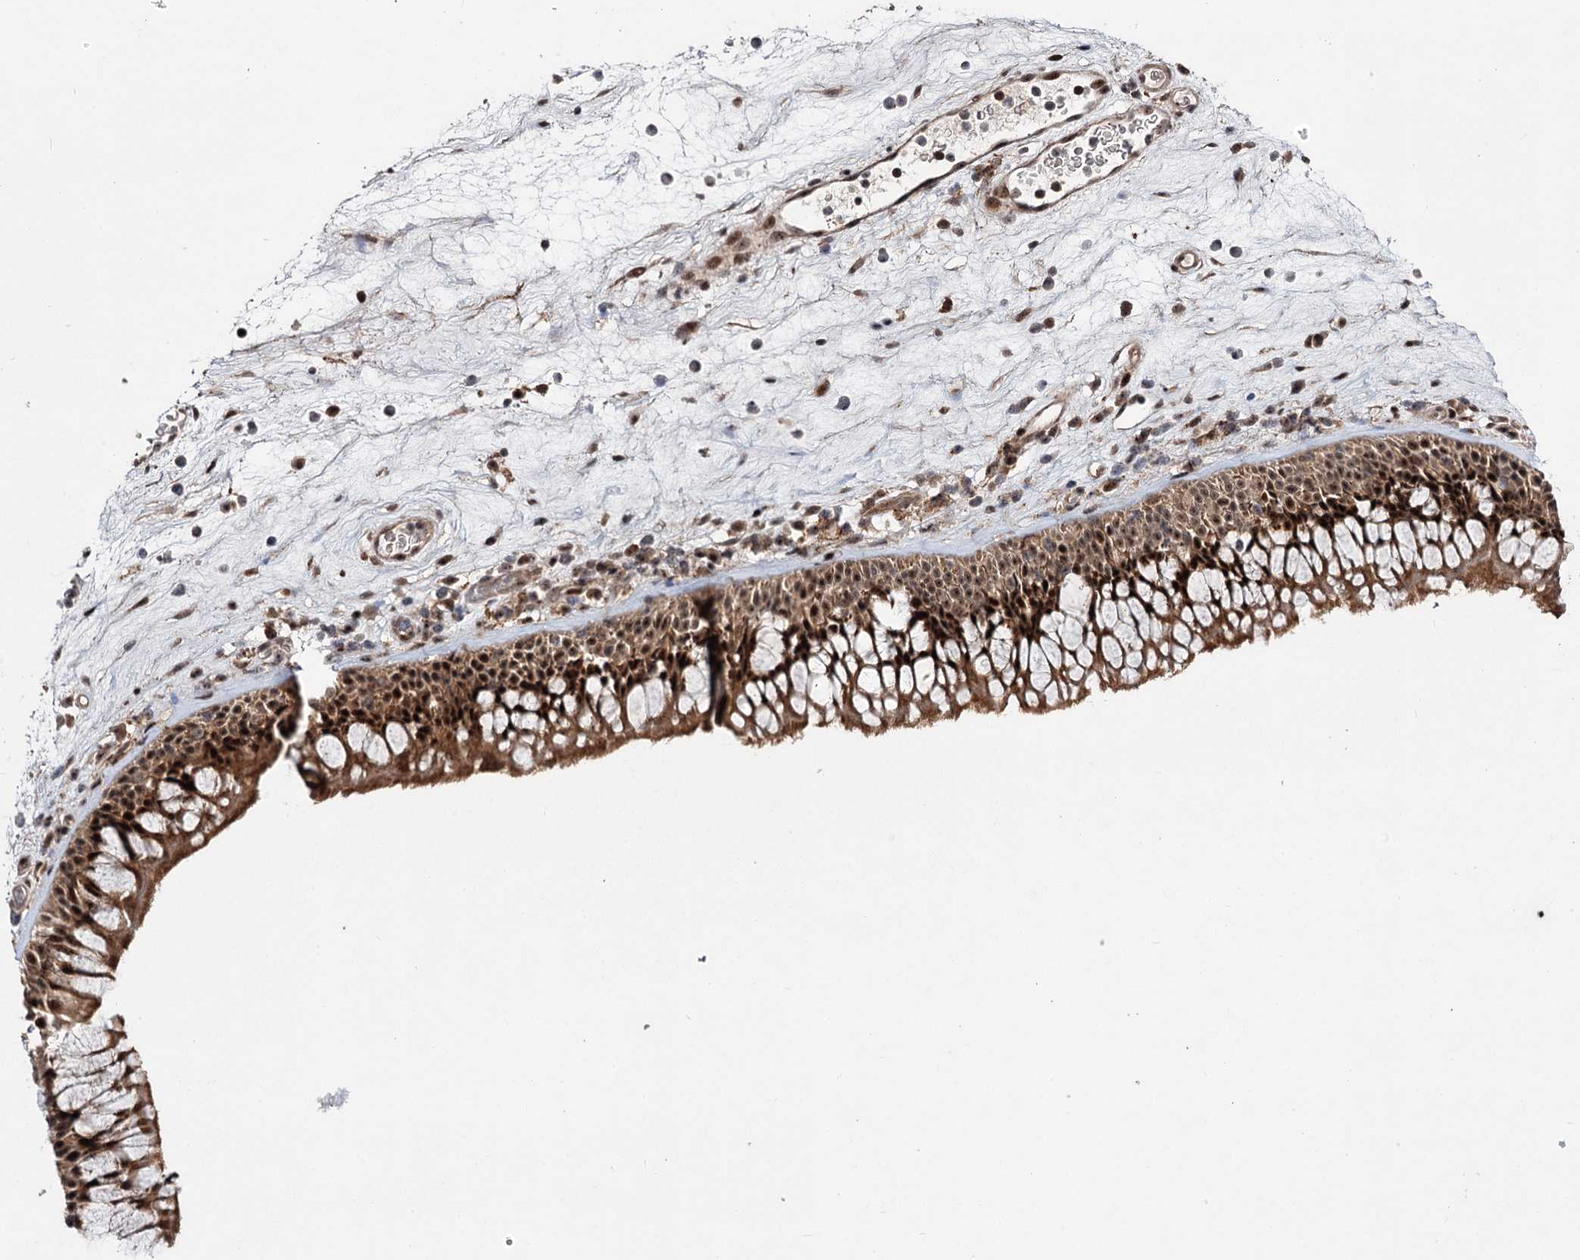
{"staining": {"intensity": "moderate", "quantity": ">75%", "location": "cytoplasmic/membranous,nuclear"}, "tissue": "nasopharynx", "cell_type": "Respiratory epithelial cells", "image_type": "normal", "snomed": [{"axis": "morphology", "description": "Normal tissue, NOS"}, {"axis": "morphology", "description": "Inflammation, NOS"}, {"axis": "morphology", "description": "Malignant melanoma, Metastatic site"}, {"axis": "topography", "description": "Nasopharynx"}], "caption": "An image of nasopharynx stained for a protein shows moderate cytoplasmic/membranous,nuclear brown staining in respiratory epithelial cells. (DAB IHC, brown staining for protein, blue staining for nuclei).", "gene": "MKNK2", "patient": {"sex": "male", "age": 70}}